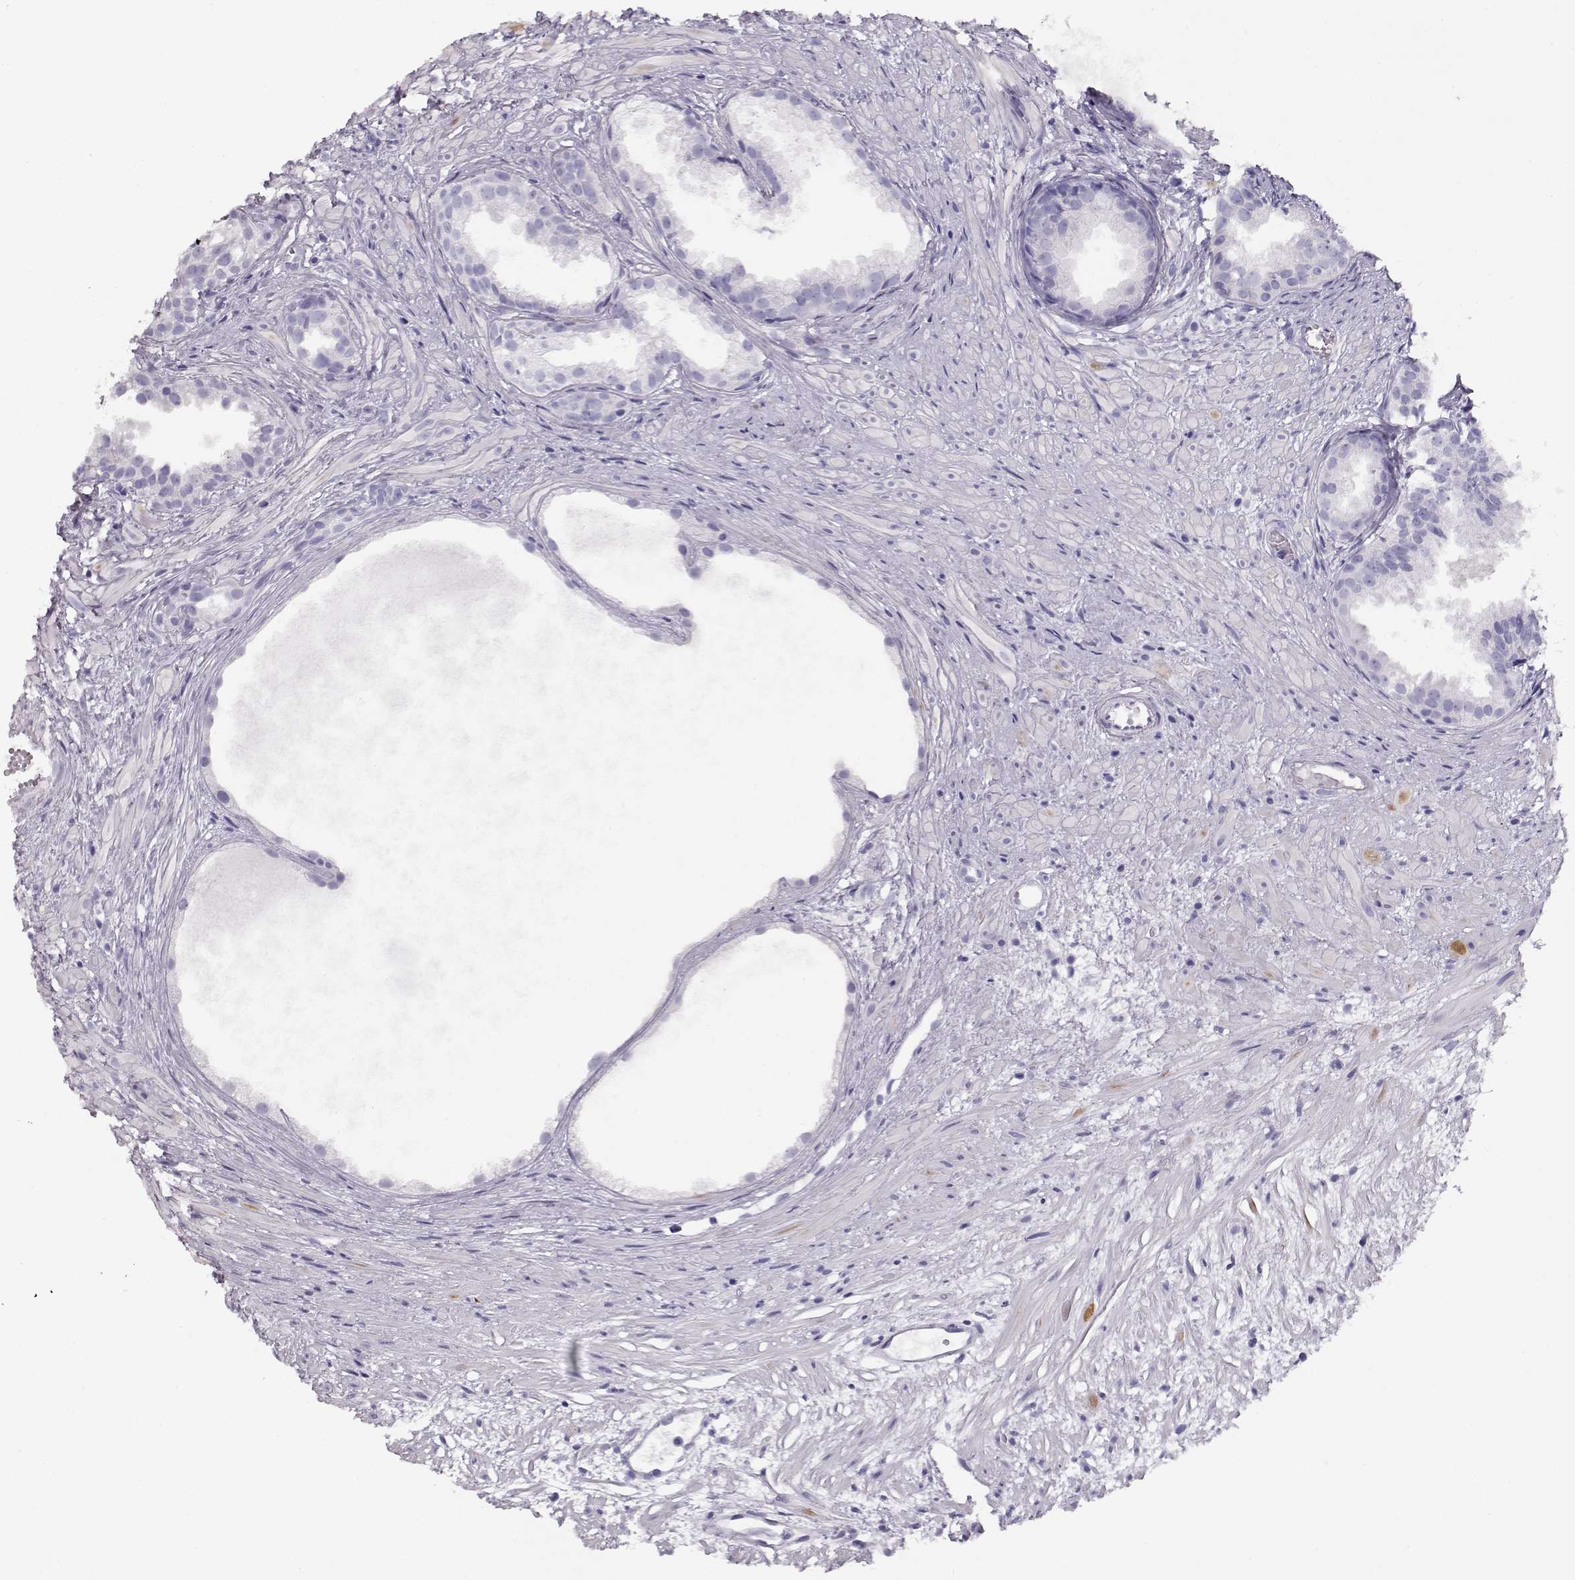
{"staining": {"intensity": "negative", "quantity": "none", "location": "none"}, "tissue": "prostate cancer", "cell_type": "Tumor cells", "image_type": "cancer", "snomed": [{"axis": "morphology", "description": "Adenocarcinoma, High grade"}, {"axis": "topography", "description": "Prostate"}], "caption": "IHC photomicrograph of prostate cancer (adenocarcinoma (high-grade)) stained for a protein (brown), which displays no staining in tumor cells.", "gene": "CRX", "patient": {"sex": "male", "age": 79}}